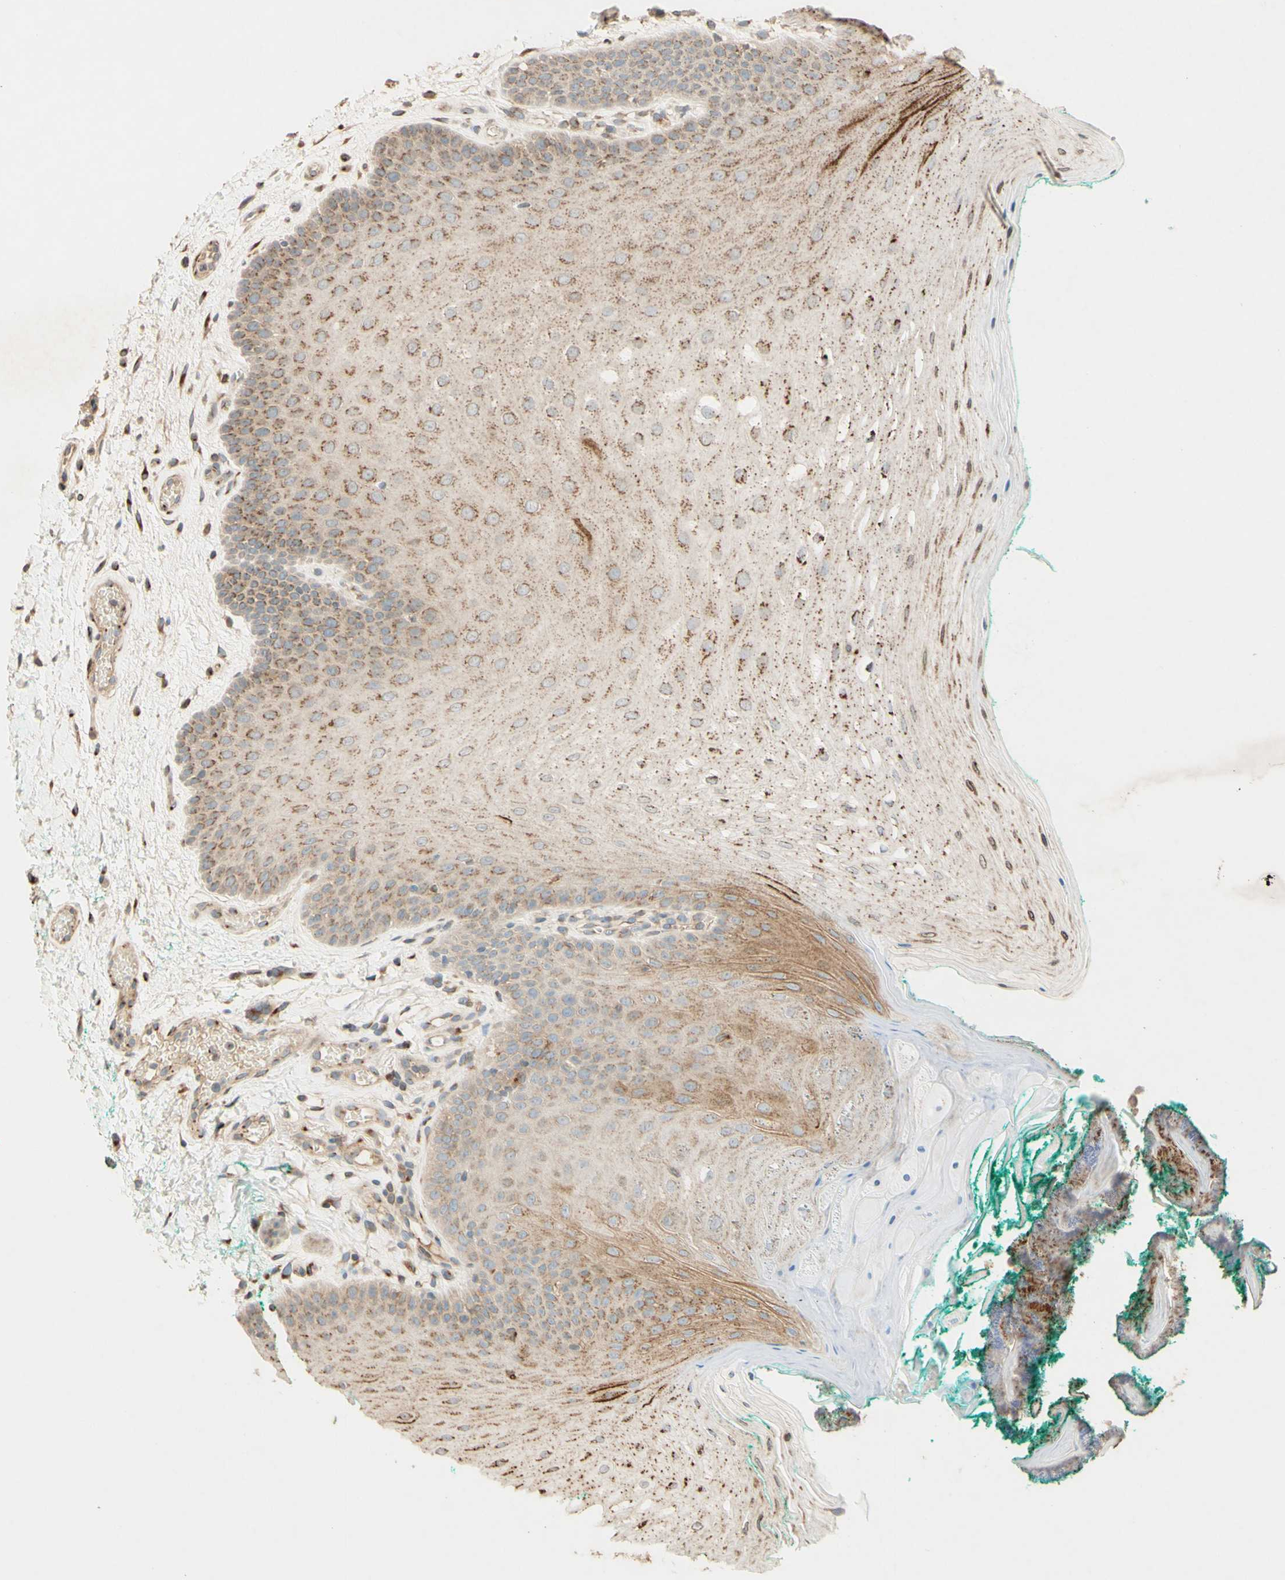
{"staining": {"intensity": "moderate", "quantity": "25%-75%", "location": "cytoplasmic/membranous"}, "tissue": "oral mucosa", "cell_type": "Squamous epithelial cells", "image_type": "normal", "snomed": [{"axis": "morphology", "description": "Normal tissue, NOS"}, {"axis": "topography", "description": "Skeletal muscle"}, {"axis": "topography", "description": "Oral tissue"}], "caption": "IHC (DAB) staining of benign oral mucosa displays moderate cytoplasmic/membranous protein positivity in approximately 25%-75% of squamous epithelial cells. (IHC, brightfield microscopy, high magnification).", "gene": "PTPRU", "patient": {"sex": "male", "age": 58}}